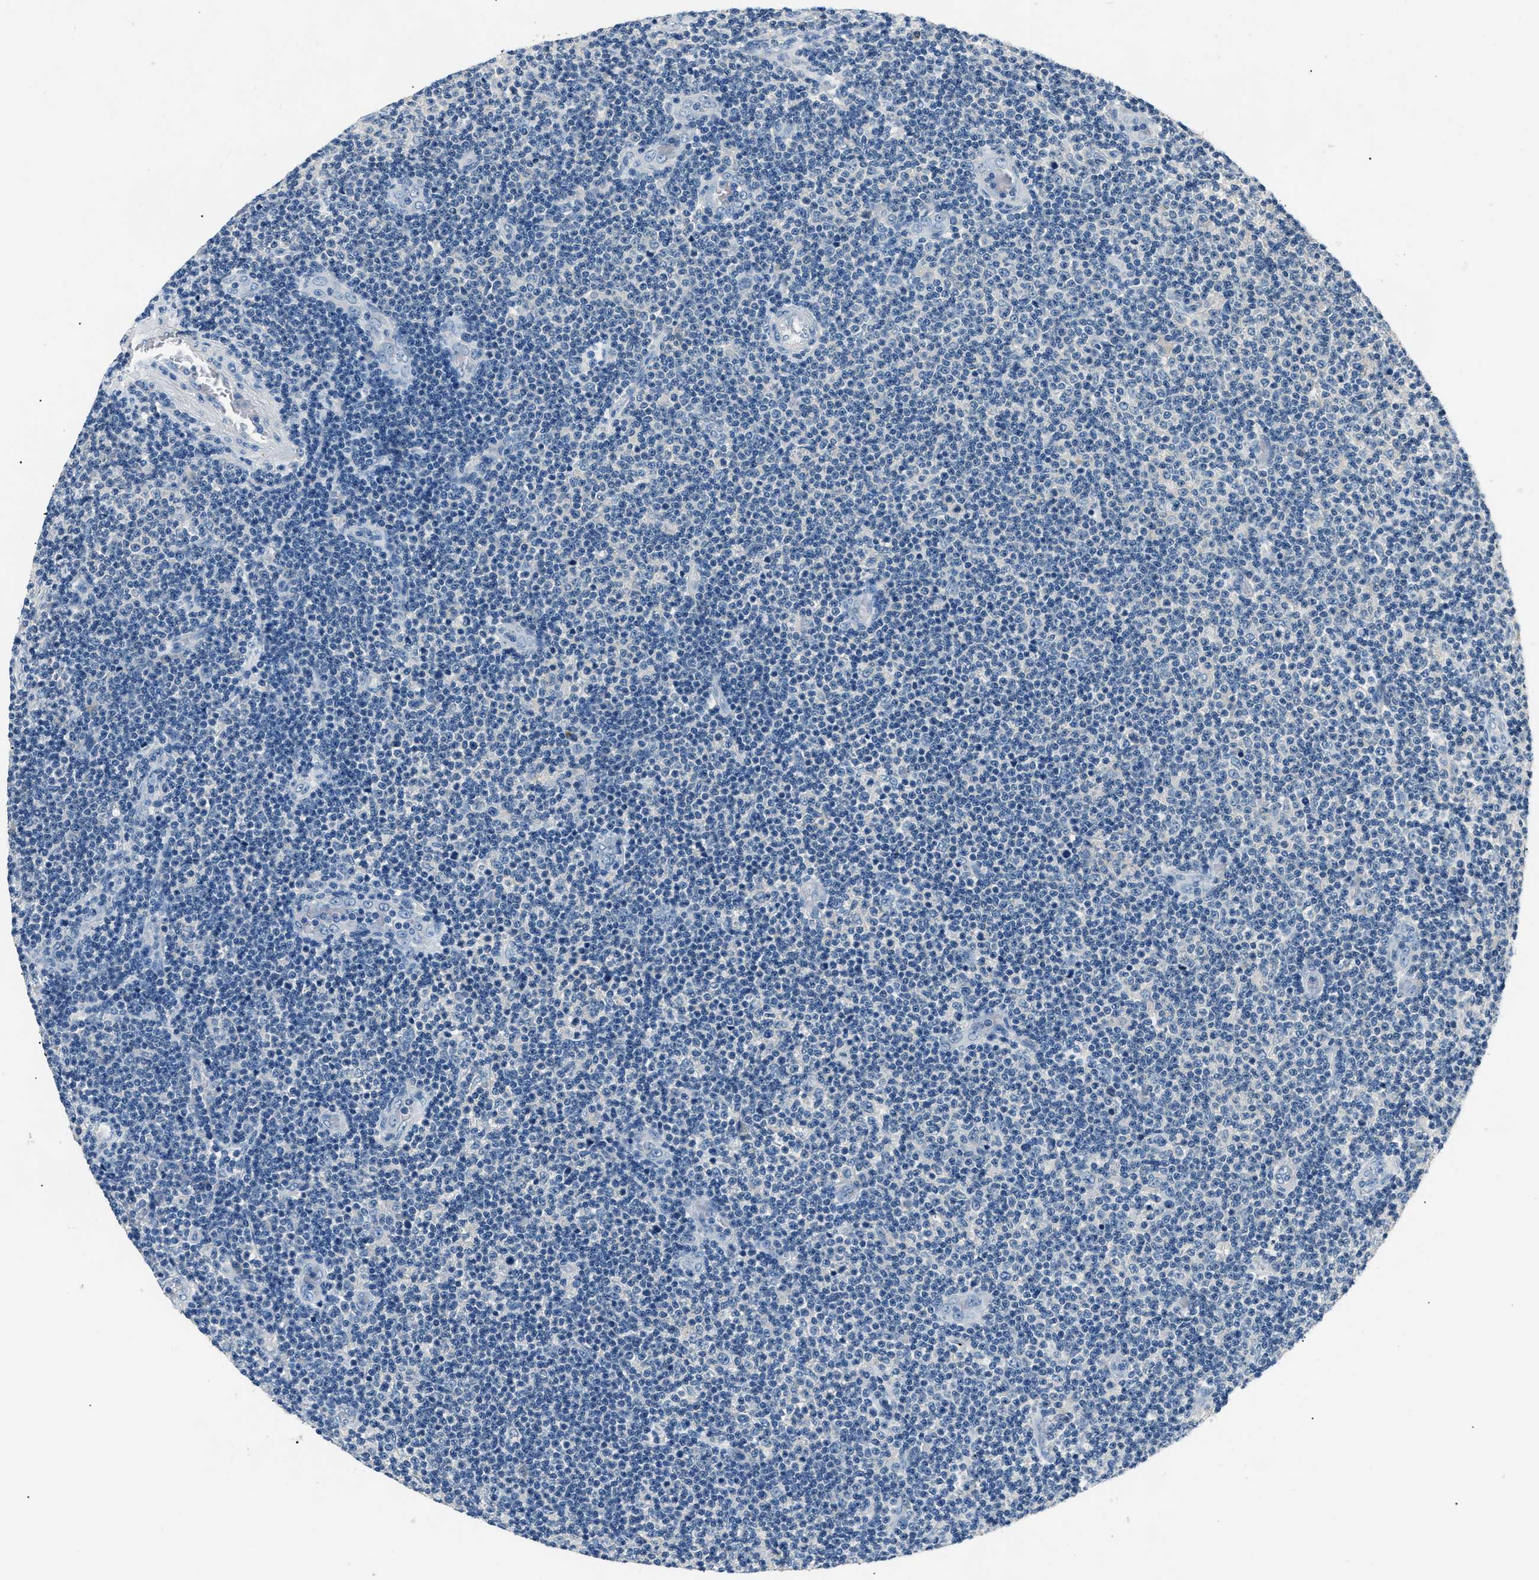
{"staining": {"intensity": "negative", "quantity": "none", "location": "none"}, "tissue": "lymphoma", "cell_type": "Tumor cells", "image_type": "cancer", "snomed": [{"axis": "morphology", "description": "Malignant lymphoma, non-Hodgkin's type, Low grade"}, {"axis": "topography", "description": "Lymph node"}], "caption": "This is a photomicrograph of IHC staining of lymphoma, which shows no expression in tumor cells. (DAB (3,3'-diaminobenzidine) immunohistochemistry (IHC) visualized using brightfield microscopy, high magnification).", "gene": "INHA", "patient": {"sex": "male", "age": 83}}